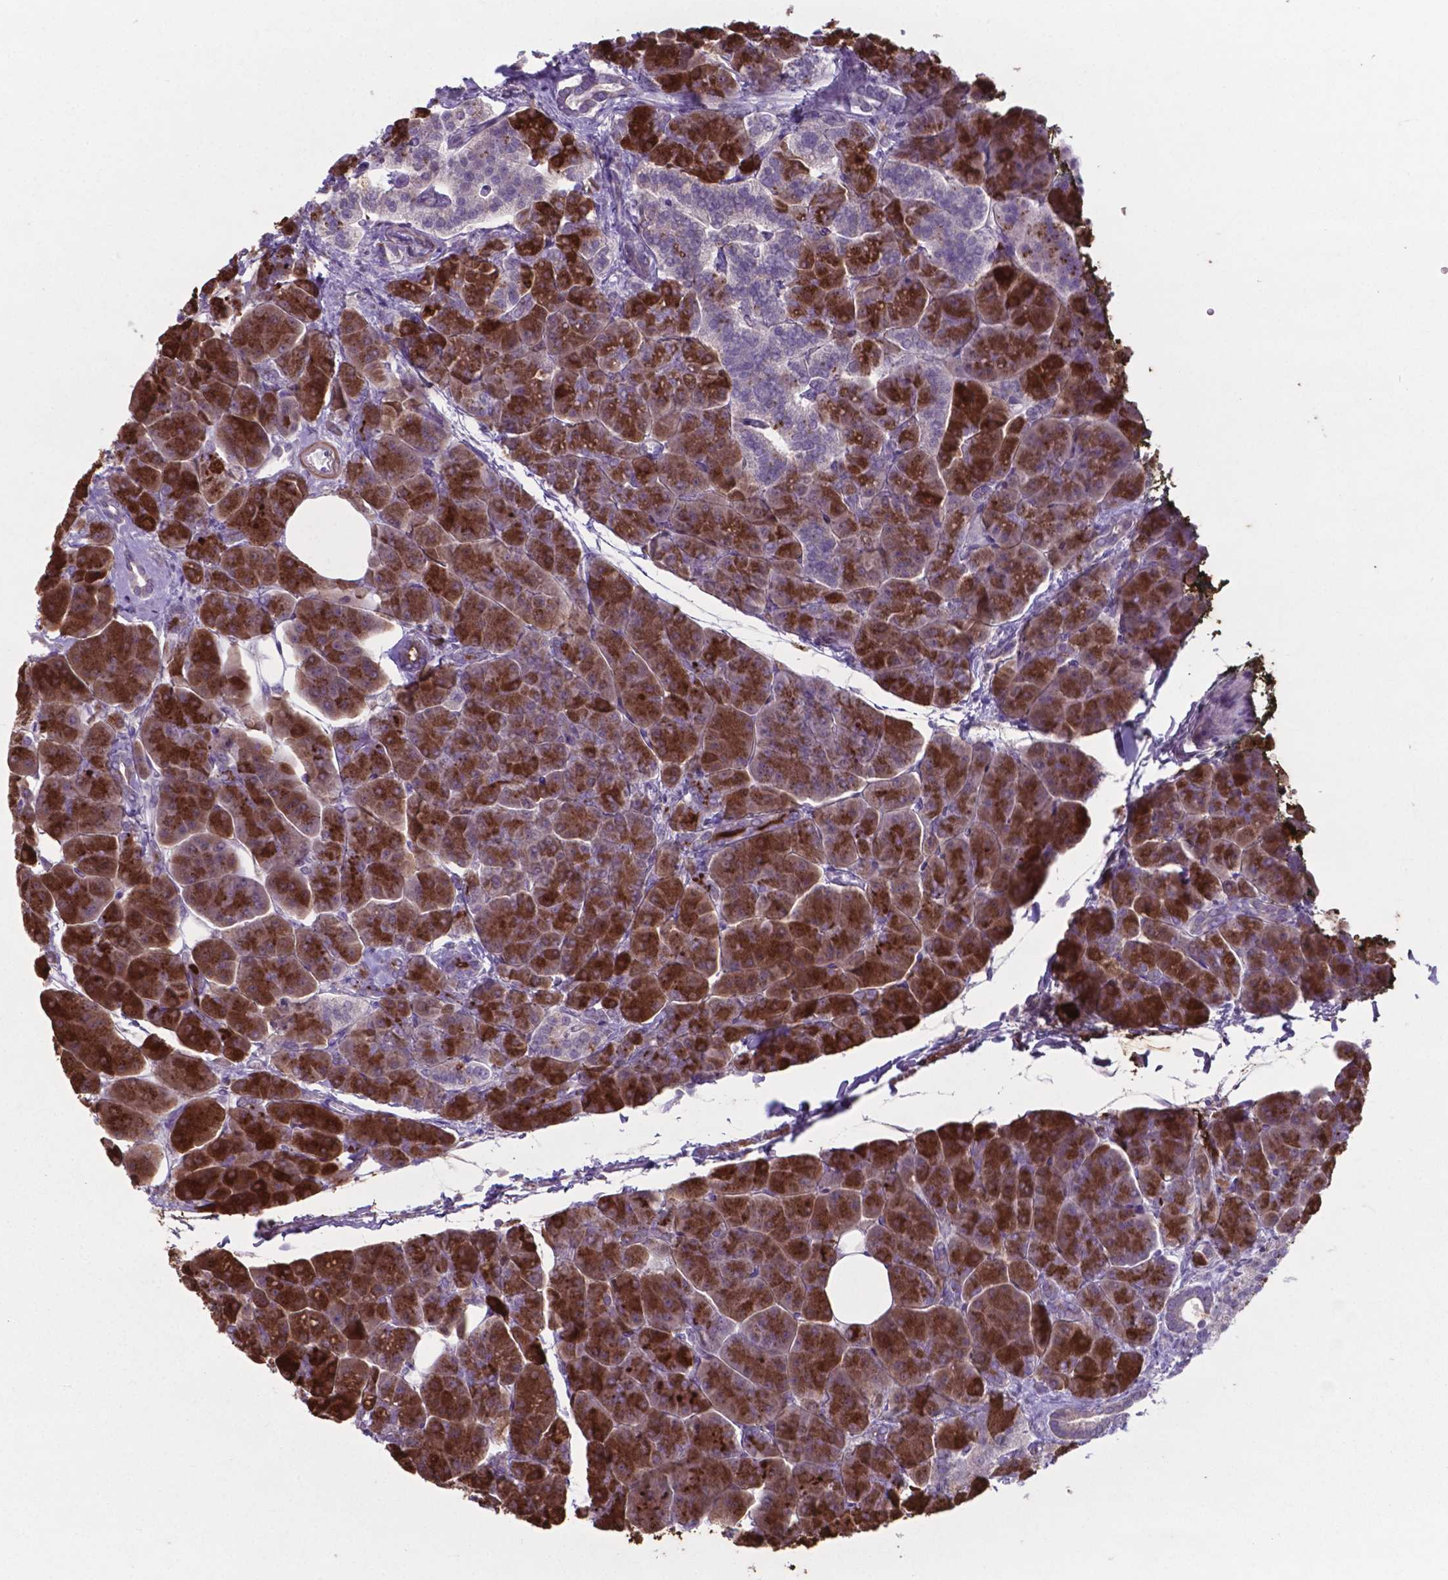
{"staining": {"intensity": "strong", "quantity": ">75%", "location": "cytoplasmic/membranous"}, "tissue": "pancreas", "cell_type": "Exocrine glandular cells", "image_type": "normal", "snomed": [{"axis": "morphology", "description": "Normal tissue, NOS"}, {"axis": "topography", "description": "Adipose tissue"}, {"axis": "topography", "description": "Pancreas"}, {"axis": "topography", "description": "Peripheral nerve tissue"}], "caption": "DAB (3,3'-diaminobenzidine) immunohistochemical staining of benign pancreas exhibits strong cytoplasmic/membranous protein staining in about >75% of exocrine glandular cells. Immunohistochemistry stains the protein in brown and the nuclei are stained blue.", "gene": "AP5B1", "patient": {"sex": "female", "age": 58}}